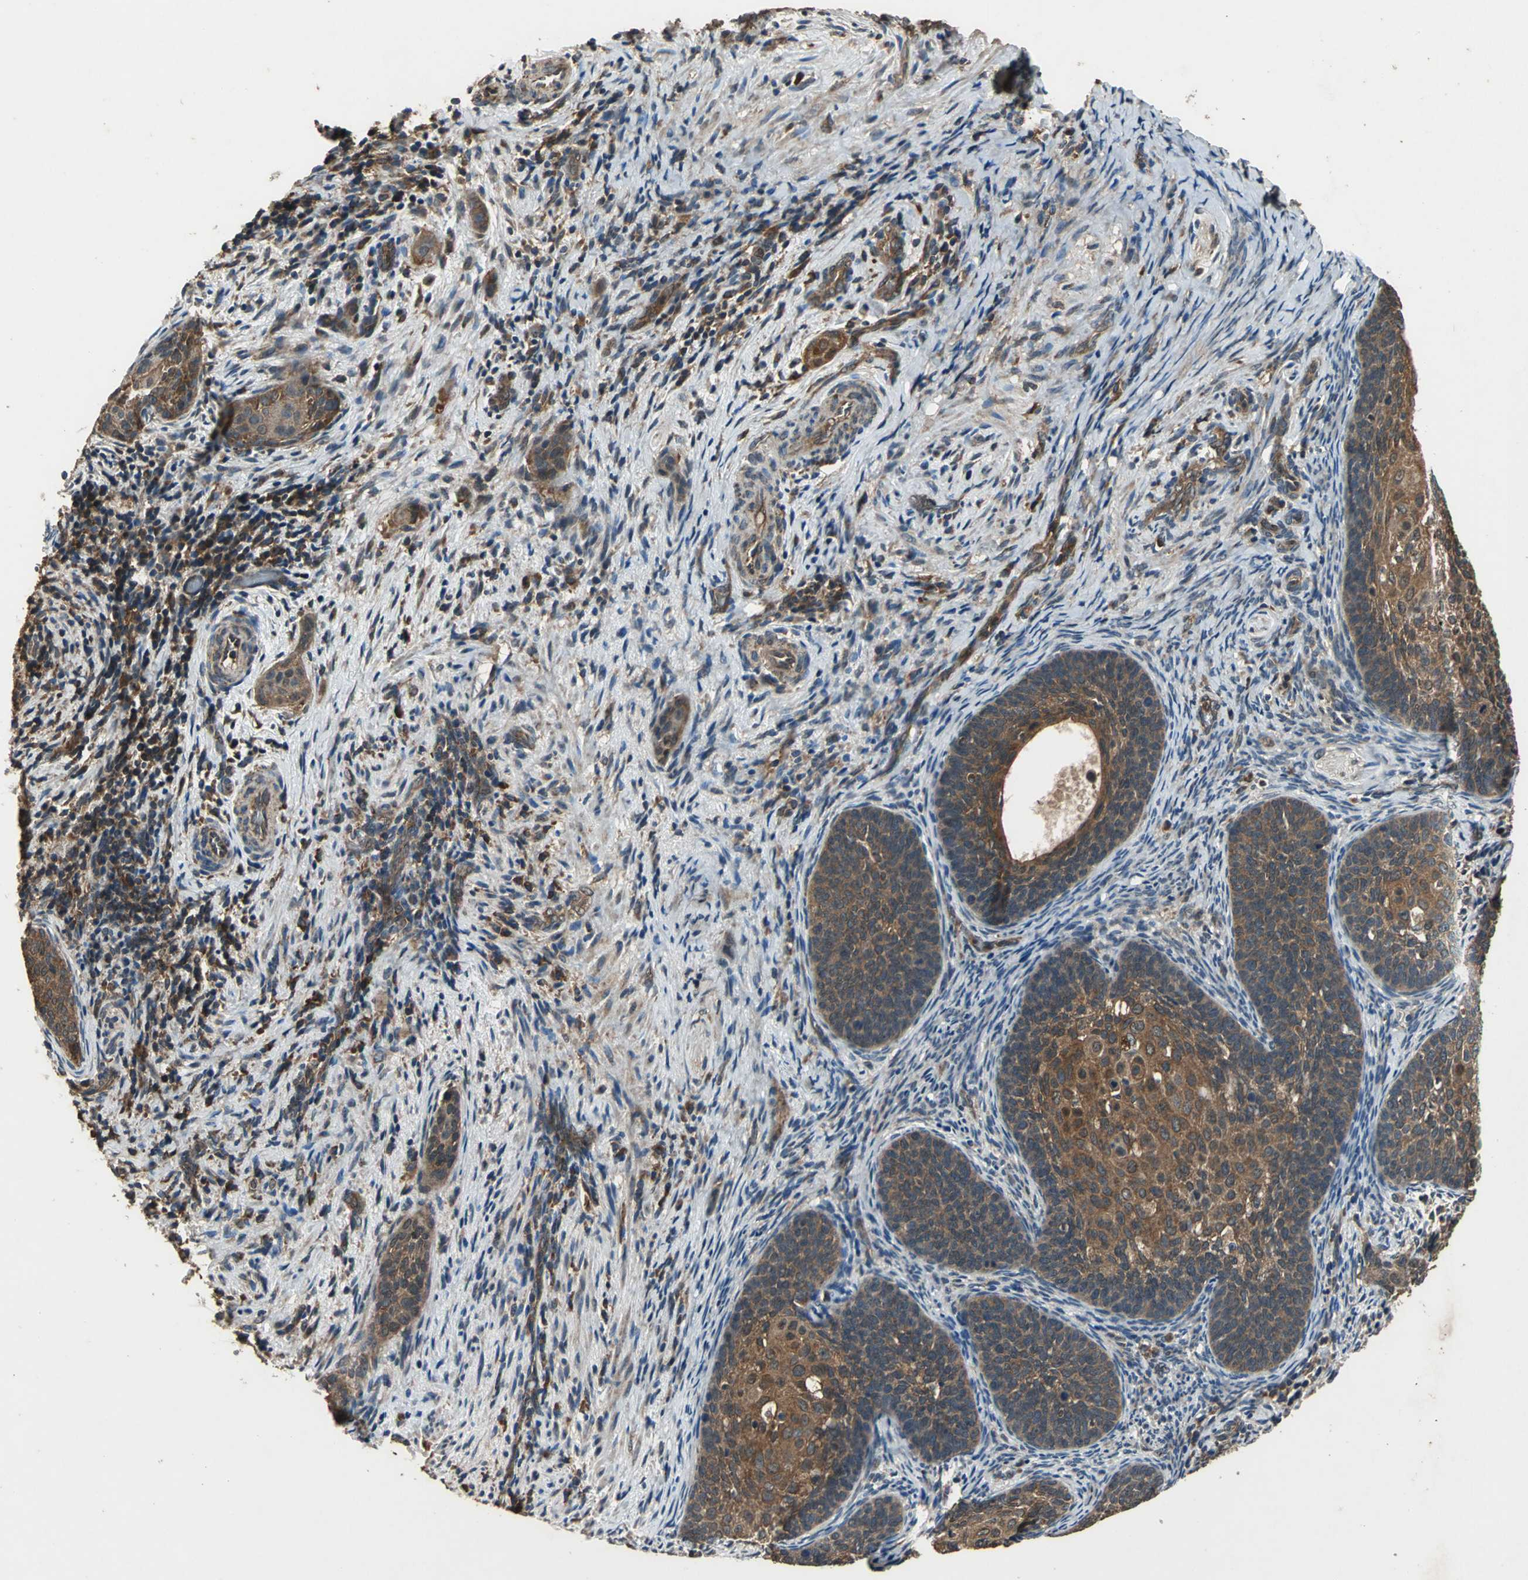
{"staining": {"intensity": "strong", "quantity": ">75%", "location": "cytoplasmic/membranous"}, "tissue": "cervical cancer", "cell_type": "Tumor cells", "image_type": "cancer", "snomed": [{"axis": "morphology", "description": "Squamous cell carcinoma, NOS"}, {"axis": "topography", "description": "Cervix"}], "caption": "This is a micrograph of immunohistochemistry staining of cervical cancer (squamous cell carcinoma), which shows strong staining in the cytoplasmic/membranous of tumor cells.", "gene": "ZNF608", "patient": {"sex": "female", "age": 33}}